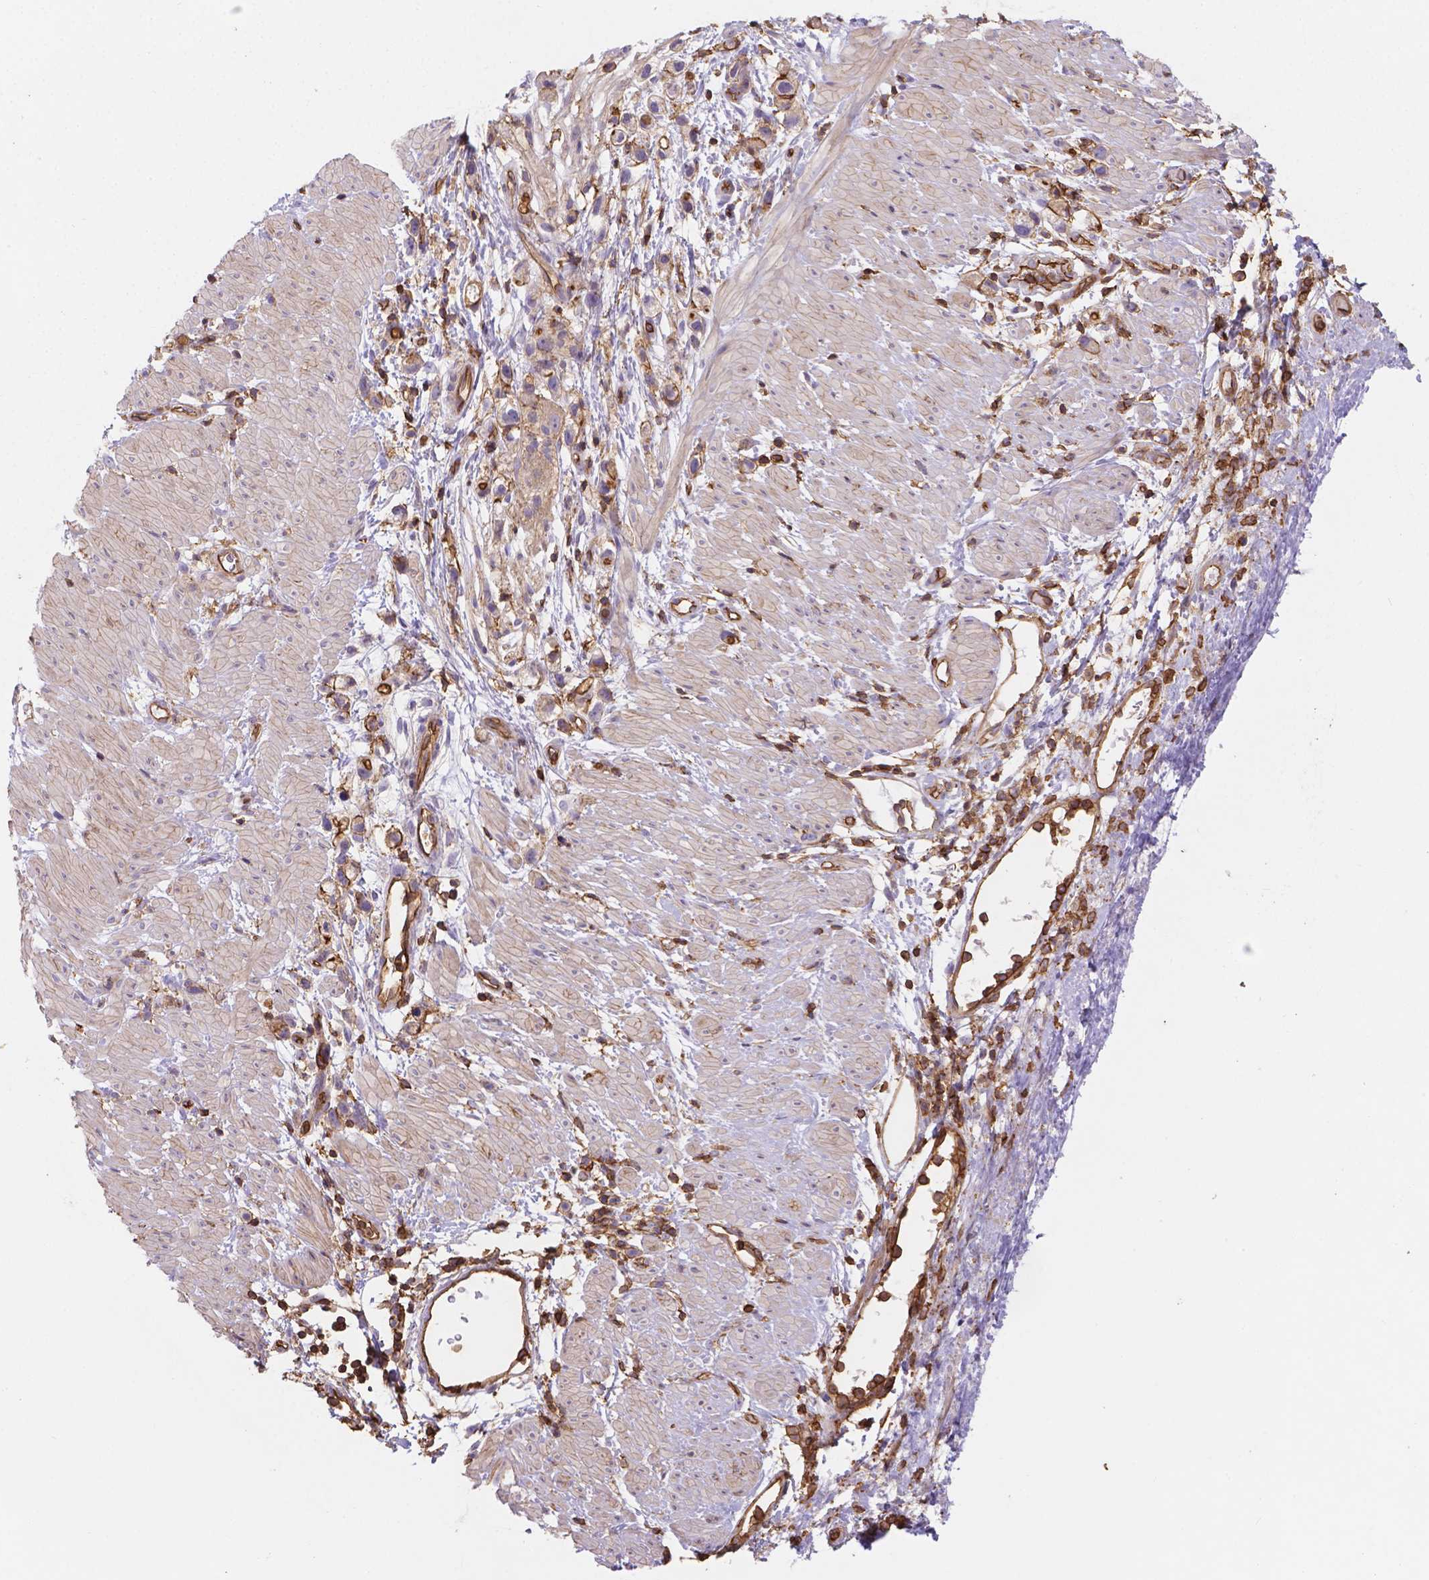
{"staining": {"intensity": "moderate", "quantity": ">75%", "location": "cytoplasmic/membranous"}, "tissue": "stomach cancer", "cell_type": "Tumor cells", "image_type": "cancer", "snomed": [{"axis": "morphology", "description": "Adenocarcinoma, NOS"}, {"axis": "topography", "description": "Stomach"}], "caption": "About >75% of tumor cells in human stomach cancer (adenocarcinoma) reveal moderate cytoplasmic/membranous protein staining as visualized by brown immunohistochemical staining.", "gene": "DMWD", "patient": {"sex": "female", "age": 59}}